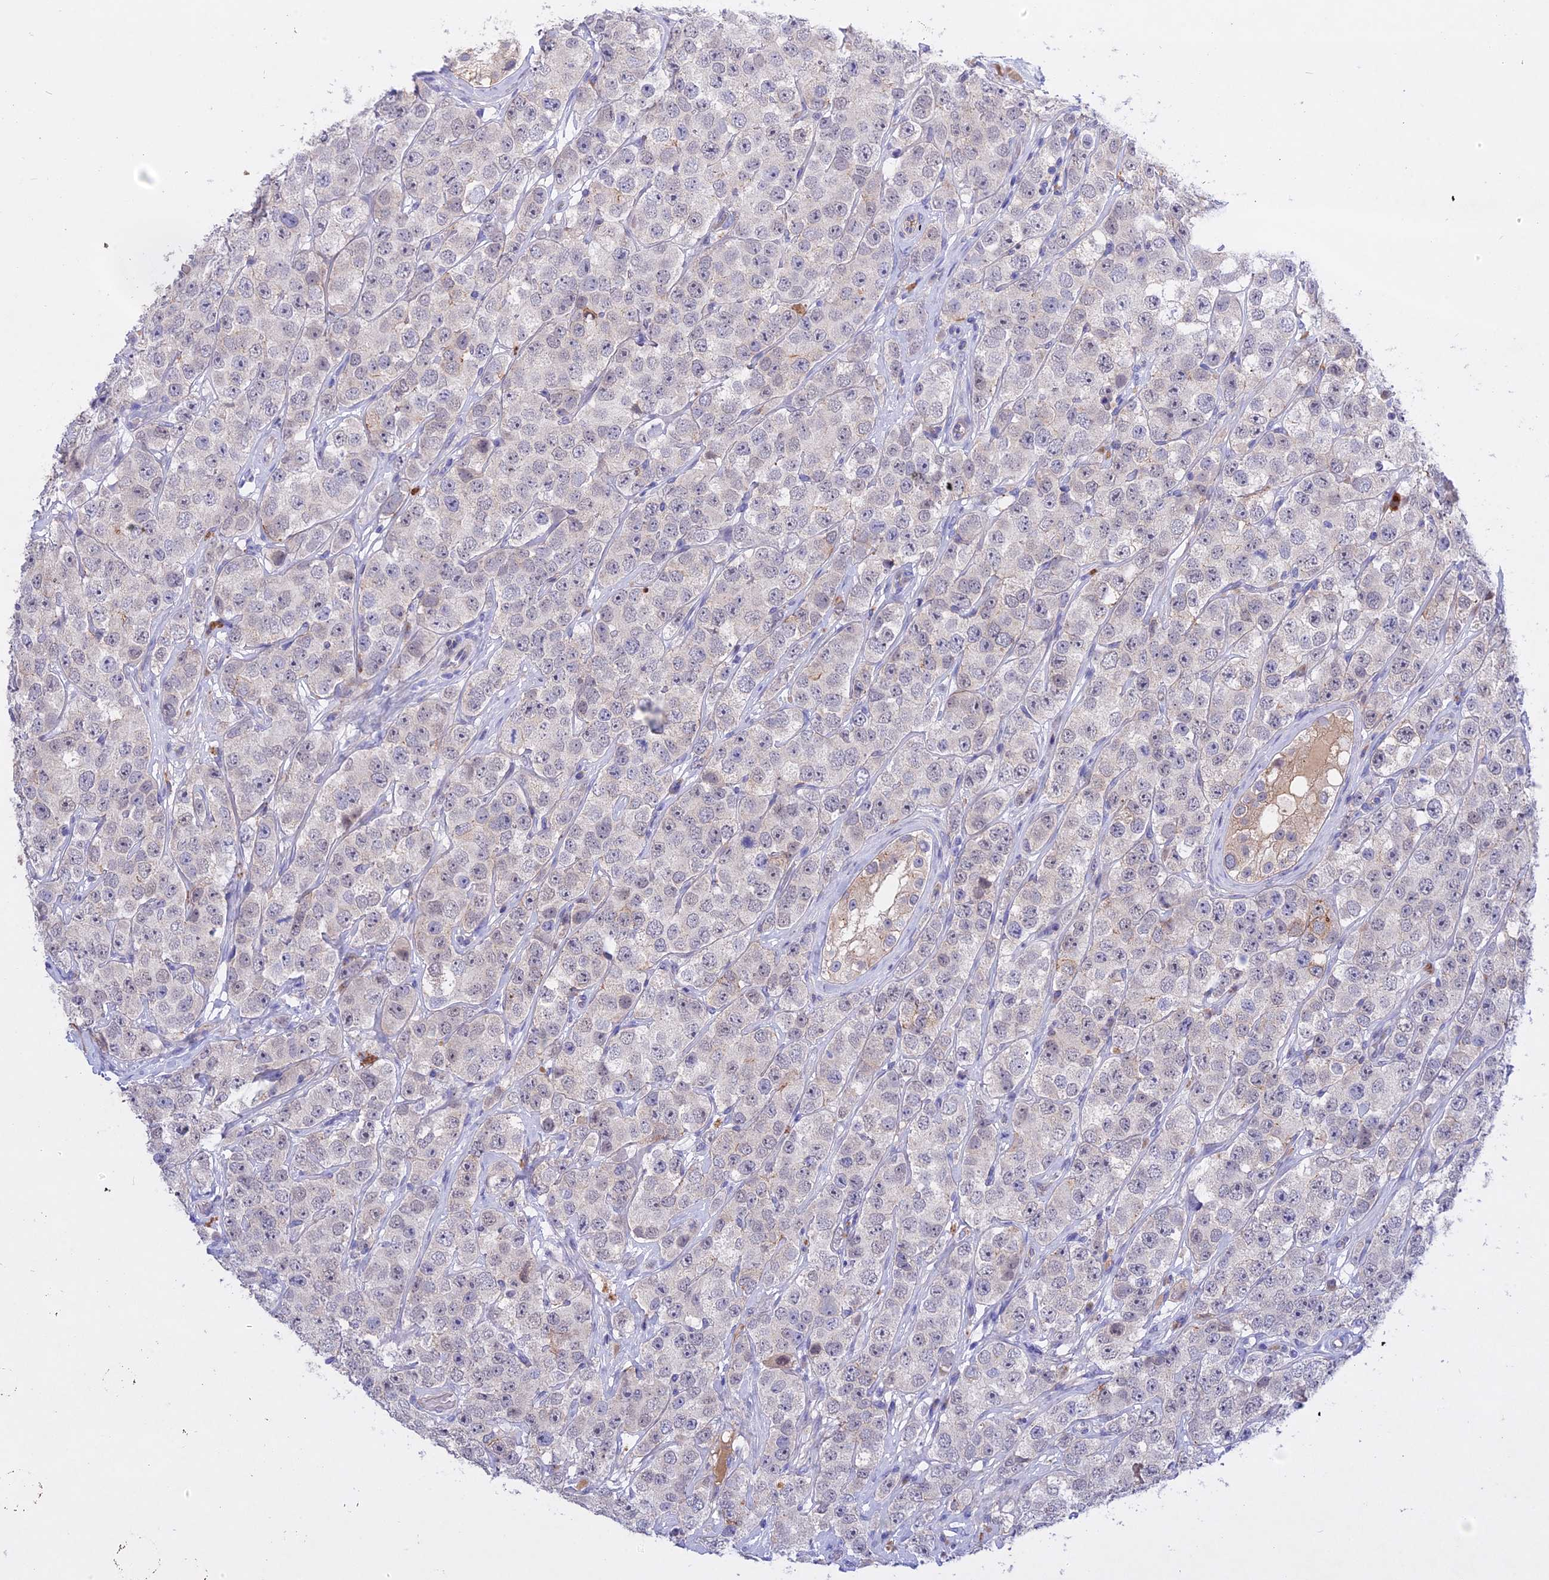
{"staining": {"intensity": "negative", "quantity": "none", "location": "none"}, "tissue": "testis cancer", "cell_type": "Tumor cells", "image_type": "cancer", "snomed": [{"axis": "morphology", "description": "Seminoma, NOS"}, {"axis": "topography", "description": "Testis"}], "caption": "A high-resolution photomicrograph shows immunohistochemistry (IHC) staining of seminoma (testis), which exhibits no significant staining in tumor cells.", "gene": "GK5", "patient": {"sex": "male", "age": 28}}